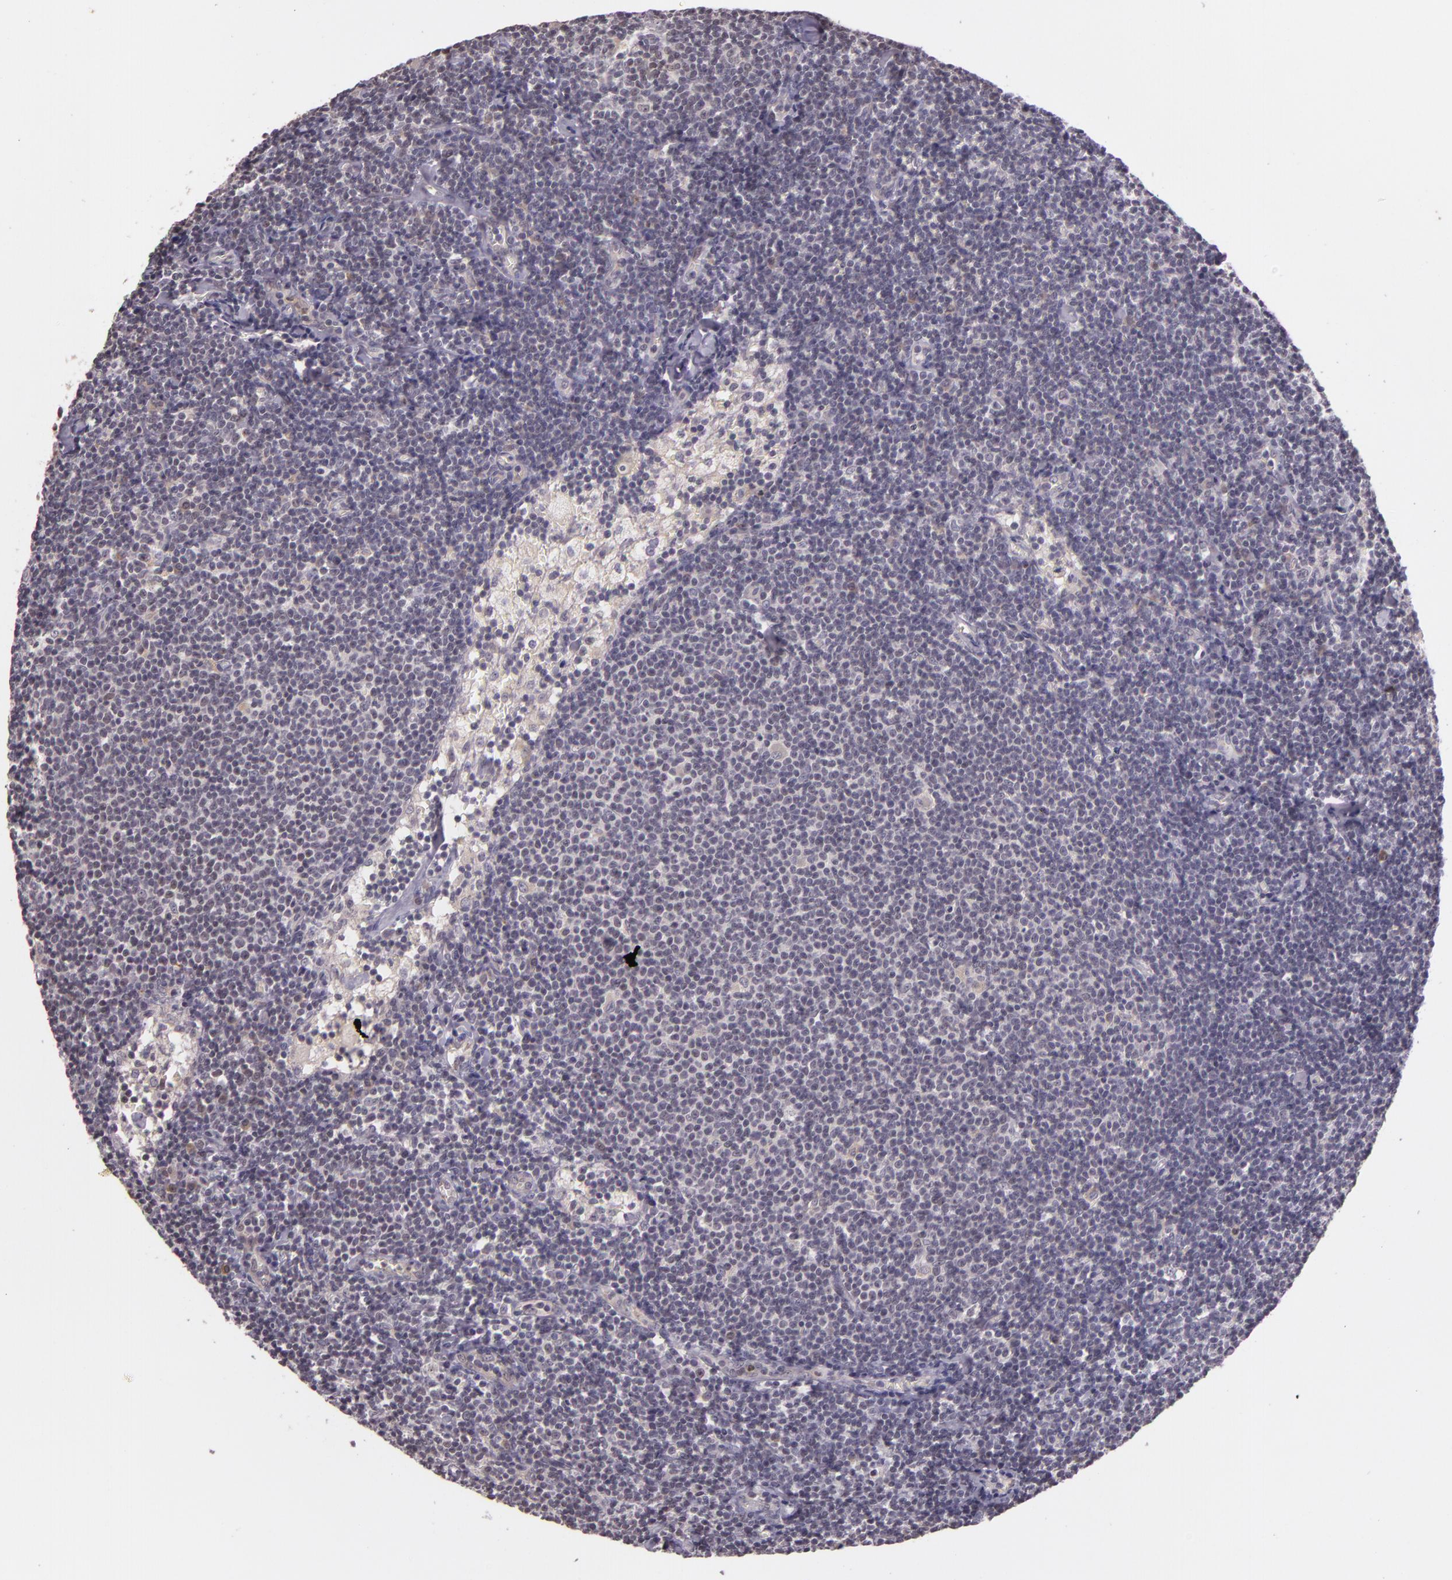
{"staining": {"intensity": "negative", "quantity": "none", "location": "none"}, "tissue": "lymphoma", "cell_type": "Tumor cells", "image_type": "cancer", "snomed": [{"axis": "morphology", "description": "Malignant lymphoma, non-Hodgkin's type, Low grade"}, {"axis": "topography", "description": "Lymph node"}], "caption": "High magnification brightfield microscopy of lymphoma stained with DAB (brown) and counterstained with hematoxylin (blue): tumor cells show no significant staining.", "gene": "ARMH4", "patient": {"sex": "male", "age": 65}}